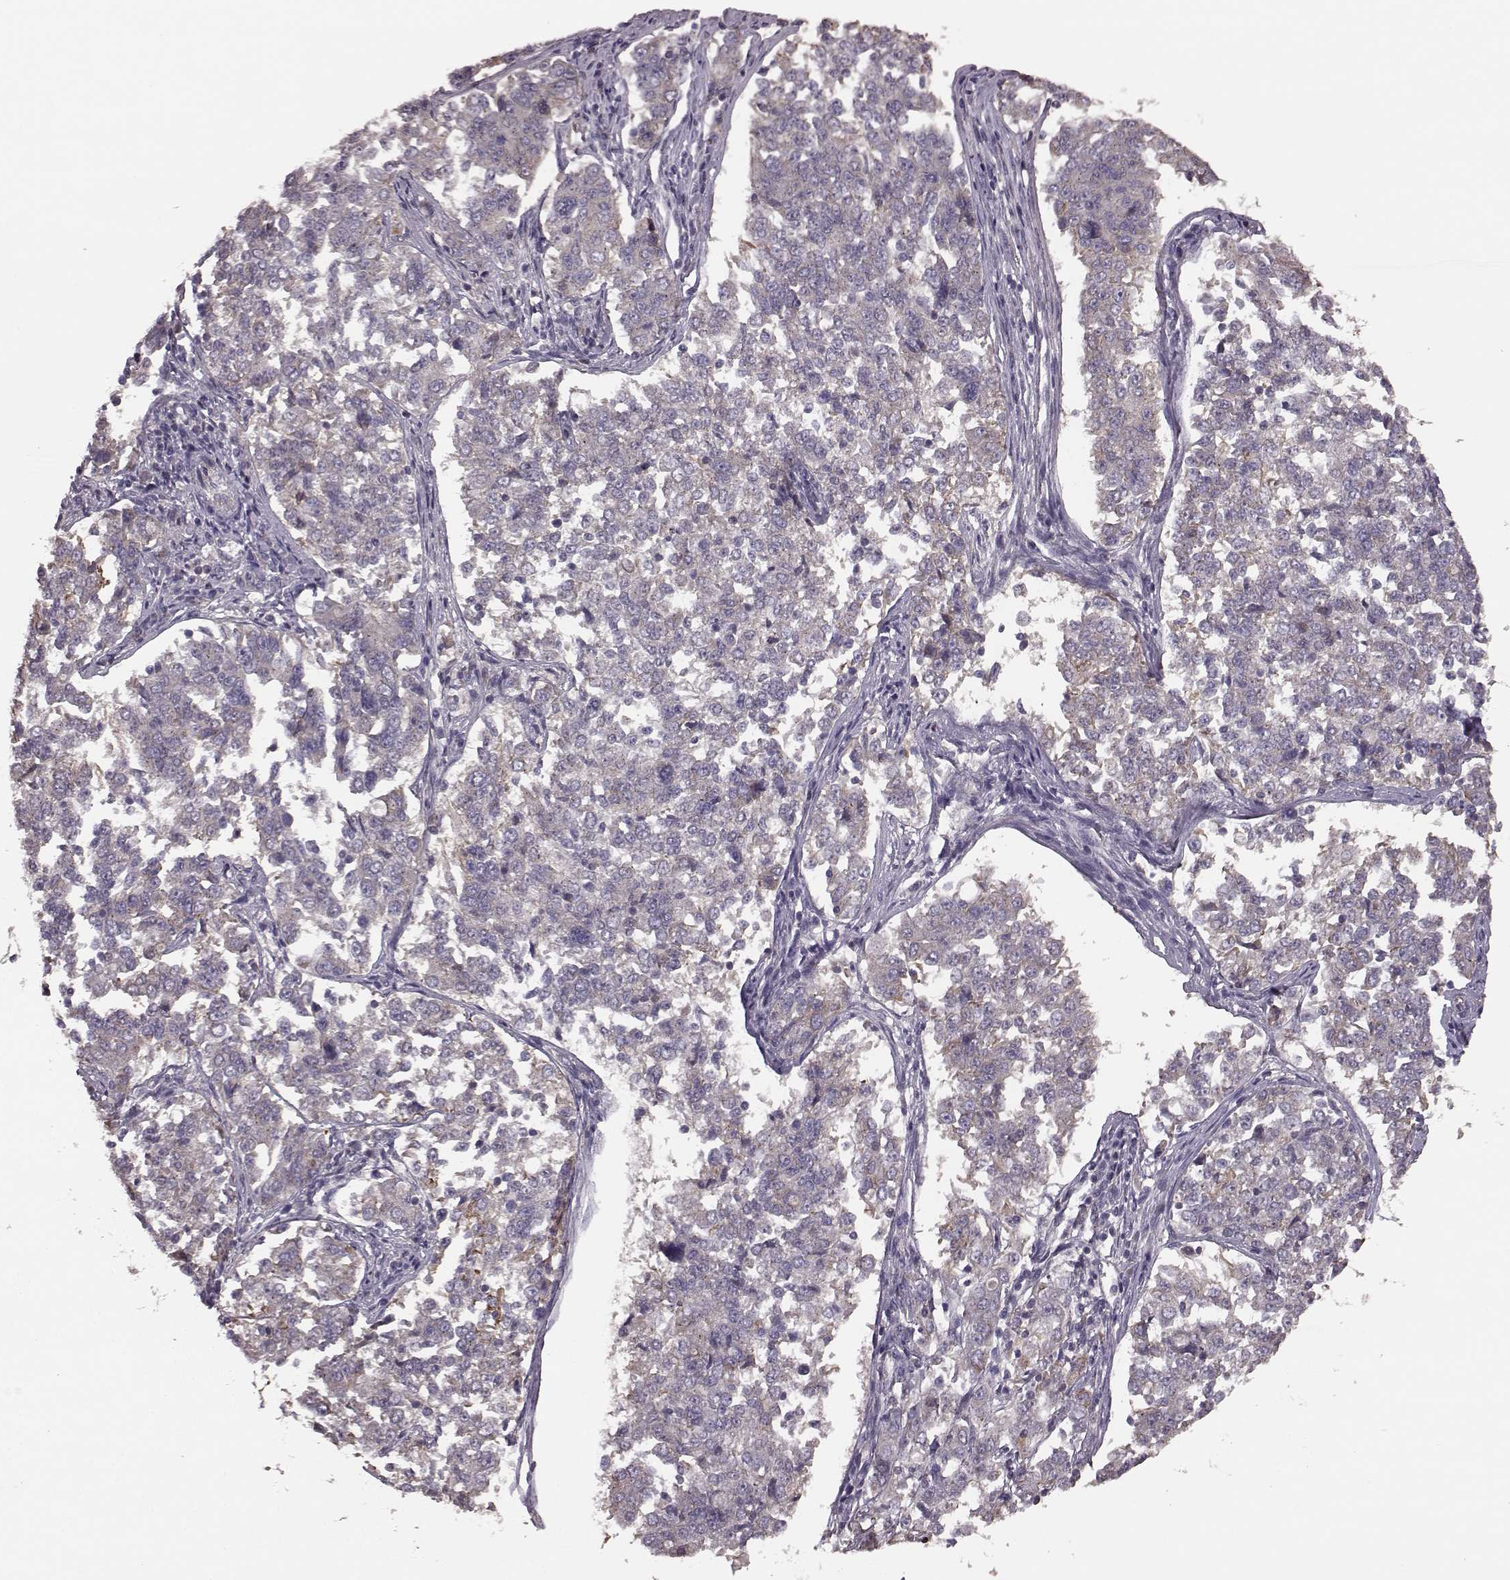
{"staining": {"intensity": "negative", "quantity": "none", "location": "none"}, "tissue": "endometrial cancer", "cell_type": "Tumor cells", "image_type": "cancer", "snomed": [{"axis": "morphology", "description": "Adenocarcinoma, NOS"}, {"axis": "topography", "description": "Endometrium"}], "caption": "Immunohistochemistry image of neoplastic tissue: human endometrial cancer (adenocarcinoma) stained with DAB exhibits no significant protein expression in tumor cells. (DAB IHC visualized using brightfield microscopy, high magnification).", "gene": "NTF3", "patient": {"sex": "female", "age": 43}}